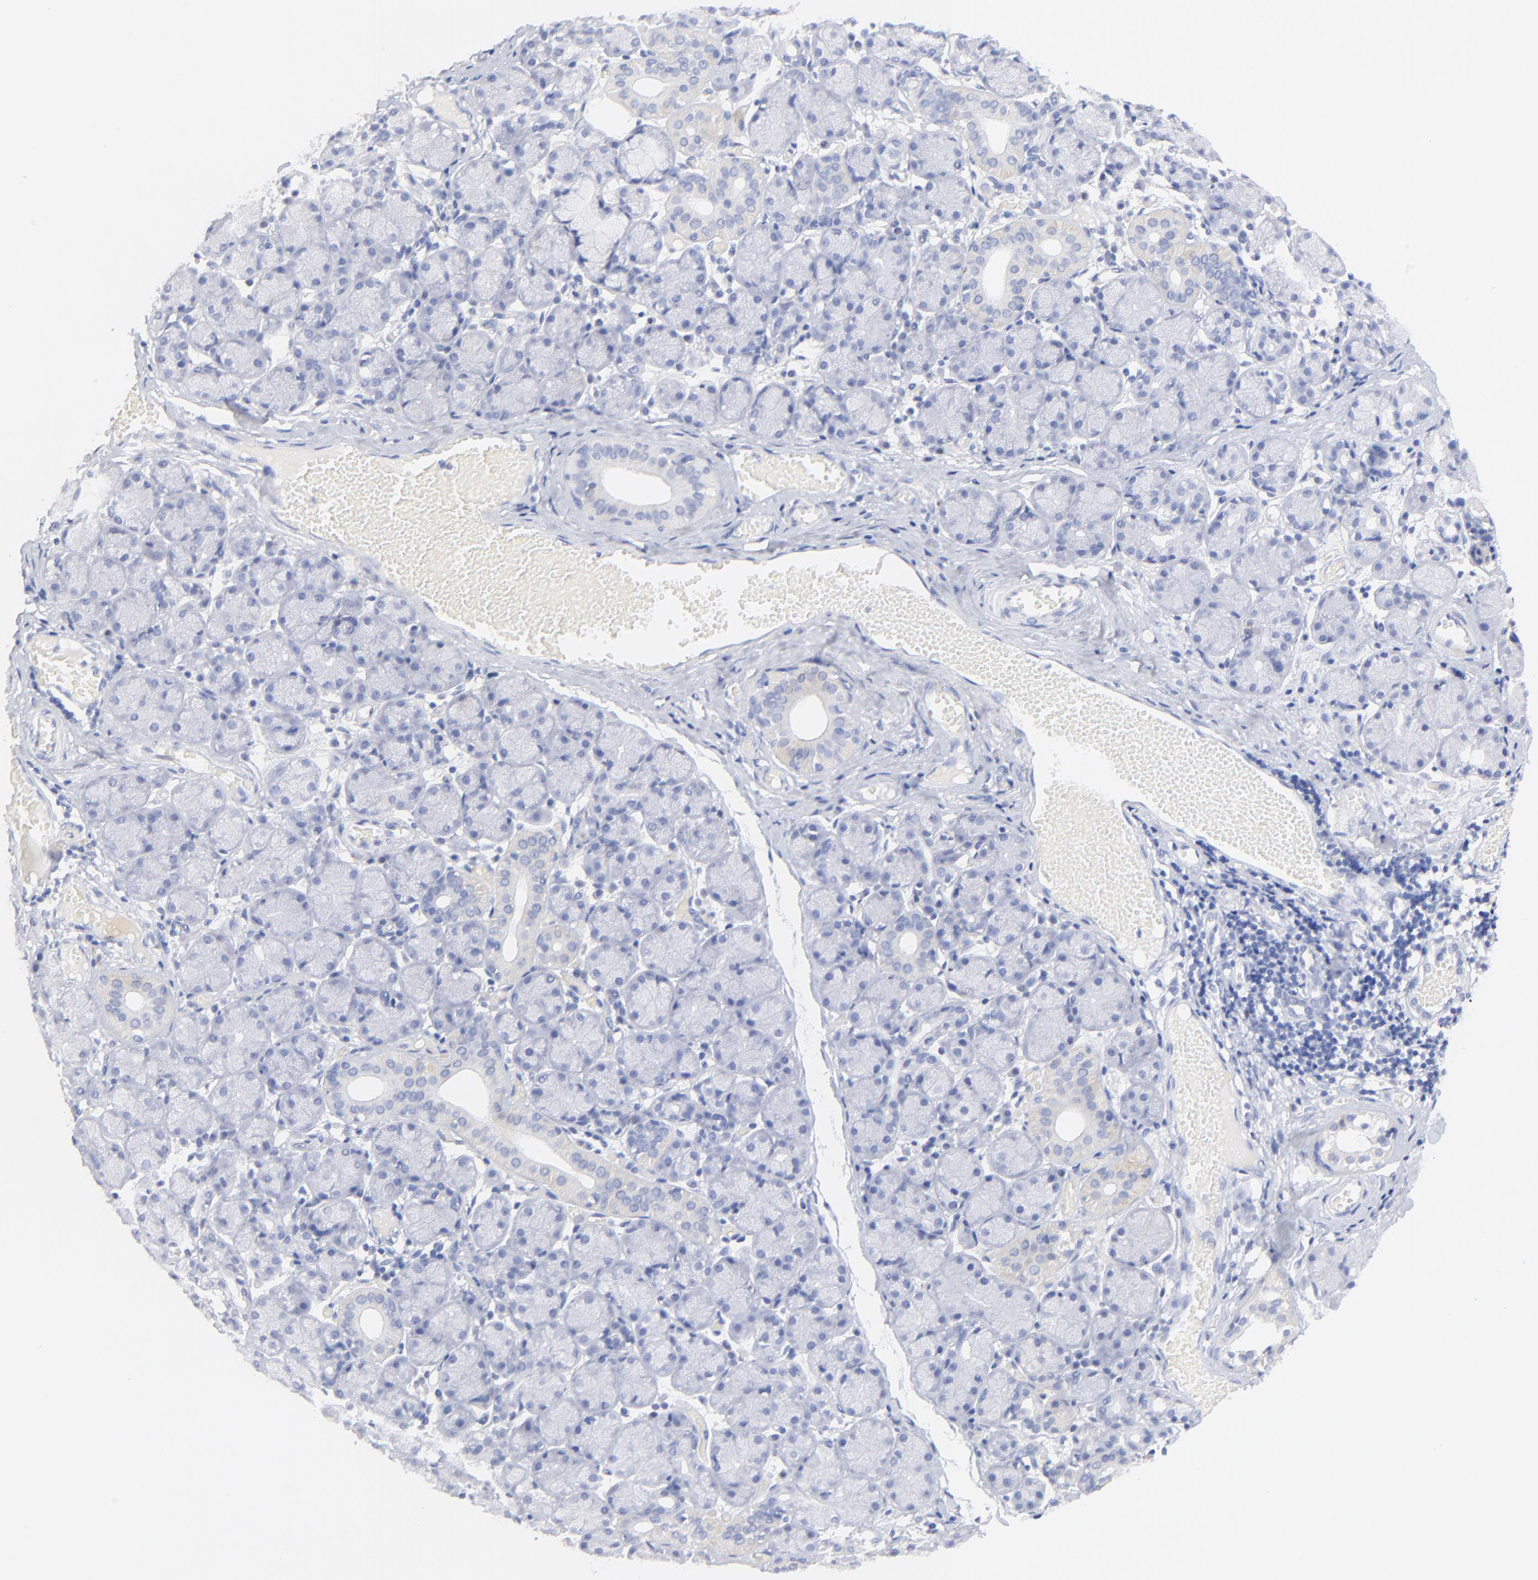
{"staining": {"intensity": "weak", "quantity": "<25%", "location": "cytoplasmic/membranous"}, "tissue": "salivary gland", "cell_type": "Glandular cells", "image_type": "normal", "snomed": [{"axis": "morphology", "description": "Normal tissue, NOS"}, {"axis": "topography", "description": "Salivary gland"}], "caption": "A micrograph of salivary gland stained for a protein shows no brown staining in glandular cells. (Immunohistochemistry (ihc), brightfield microscopy, high magnification).", "gene": "SULT4A1", "patient": {"sex": "female", "age": 24}}